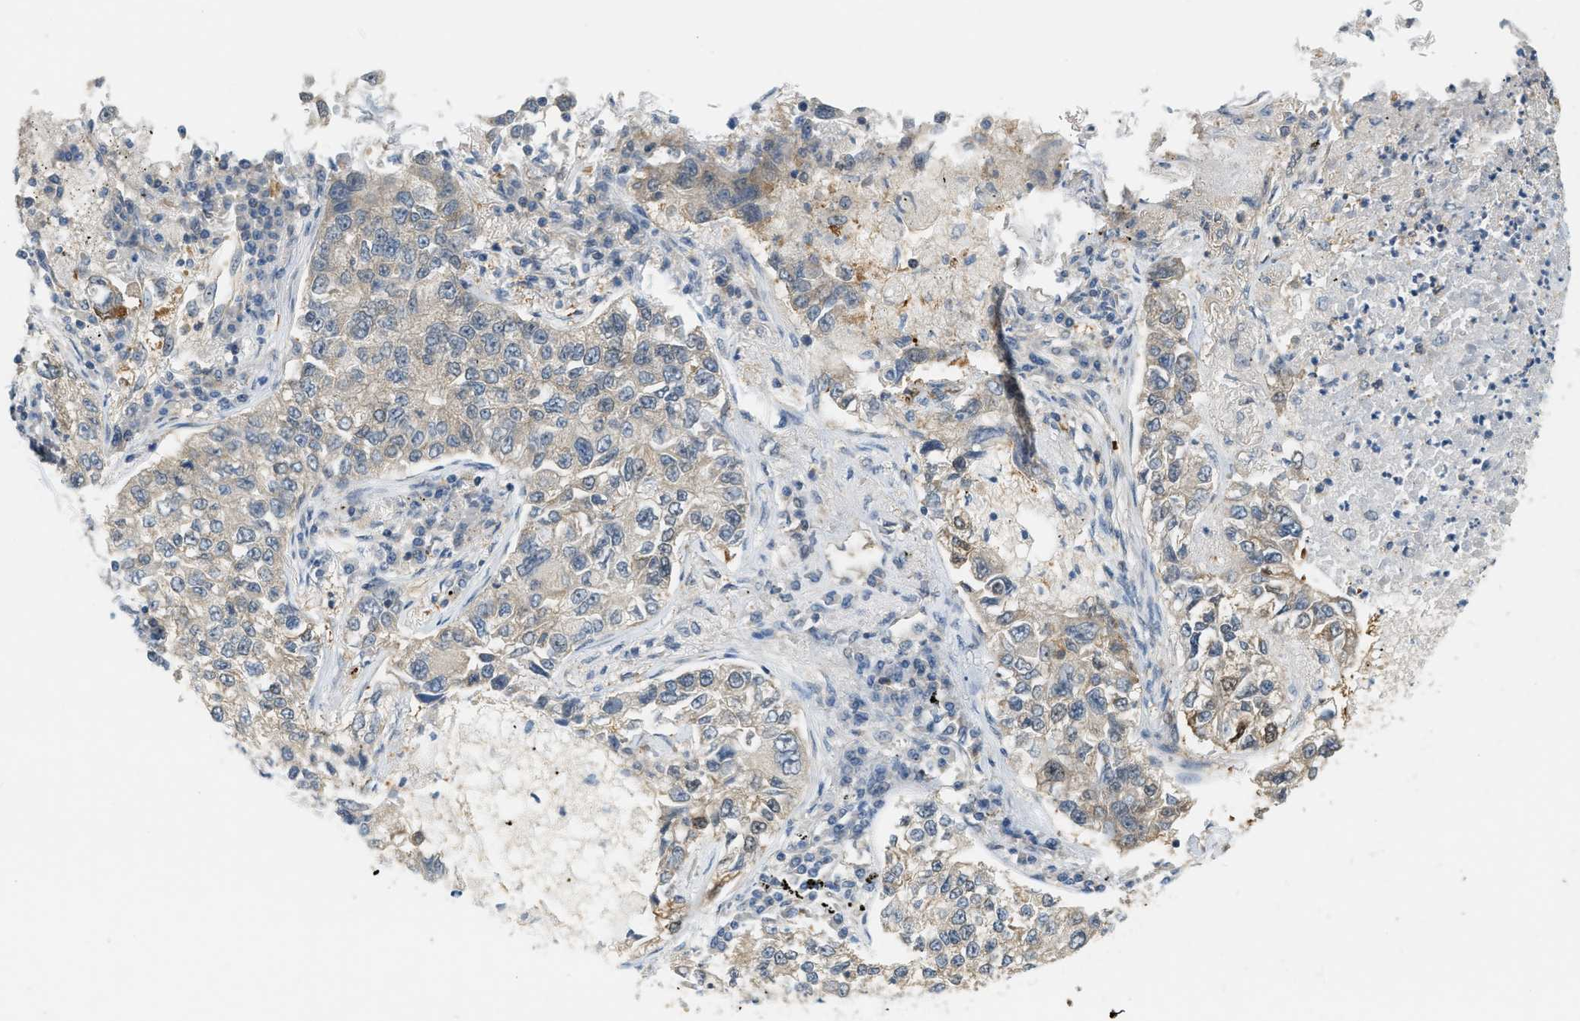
{"staining": {"intensity": "weak", "quantity": ">75%", "location": "cytoplasmic/membranous"}, "tissue": "lung cancer", "cell_type": "Tumor cells", "image_type": "cancer", "snomed": [{"axis": "morphology", "description": "Adenocarcinoma, NOS"}, {"axis": "topography", "description": "Lung"}], "caption": "This is an image of immunohistochemistry staining of lung cancer, which shows weak positivity in the cytoplasmic/membranous of tumor cells.", "gene": "PDCL3", "patient": {"sex": "male", "age": 49}}